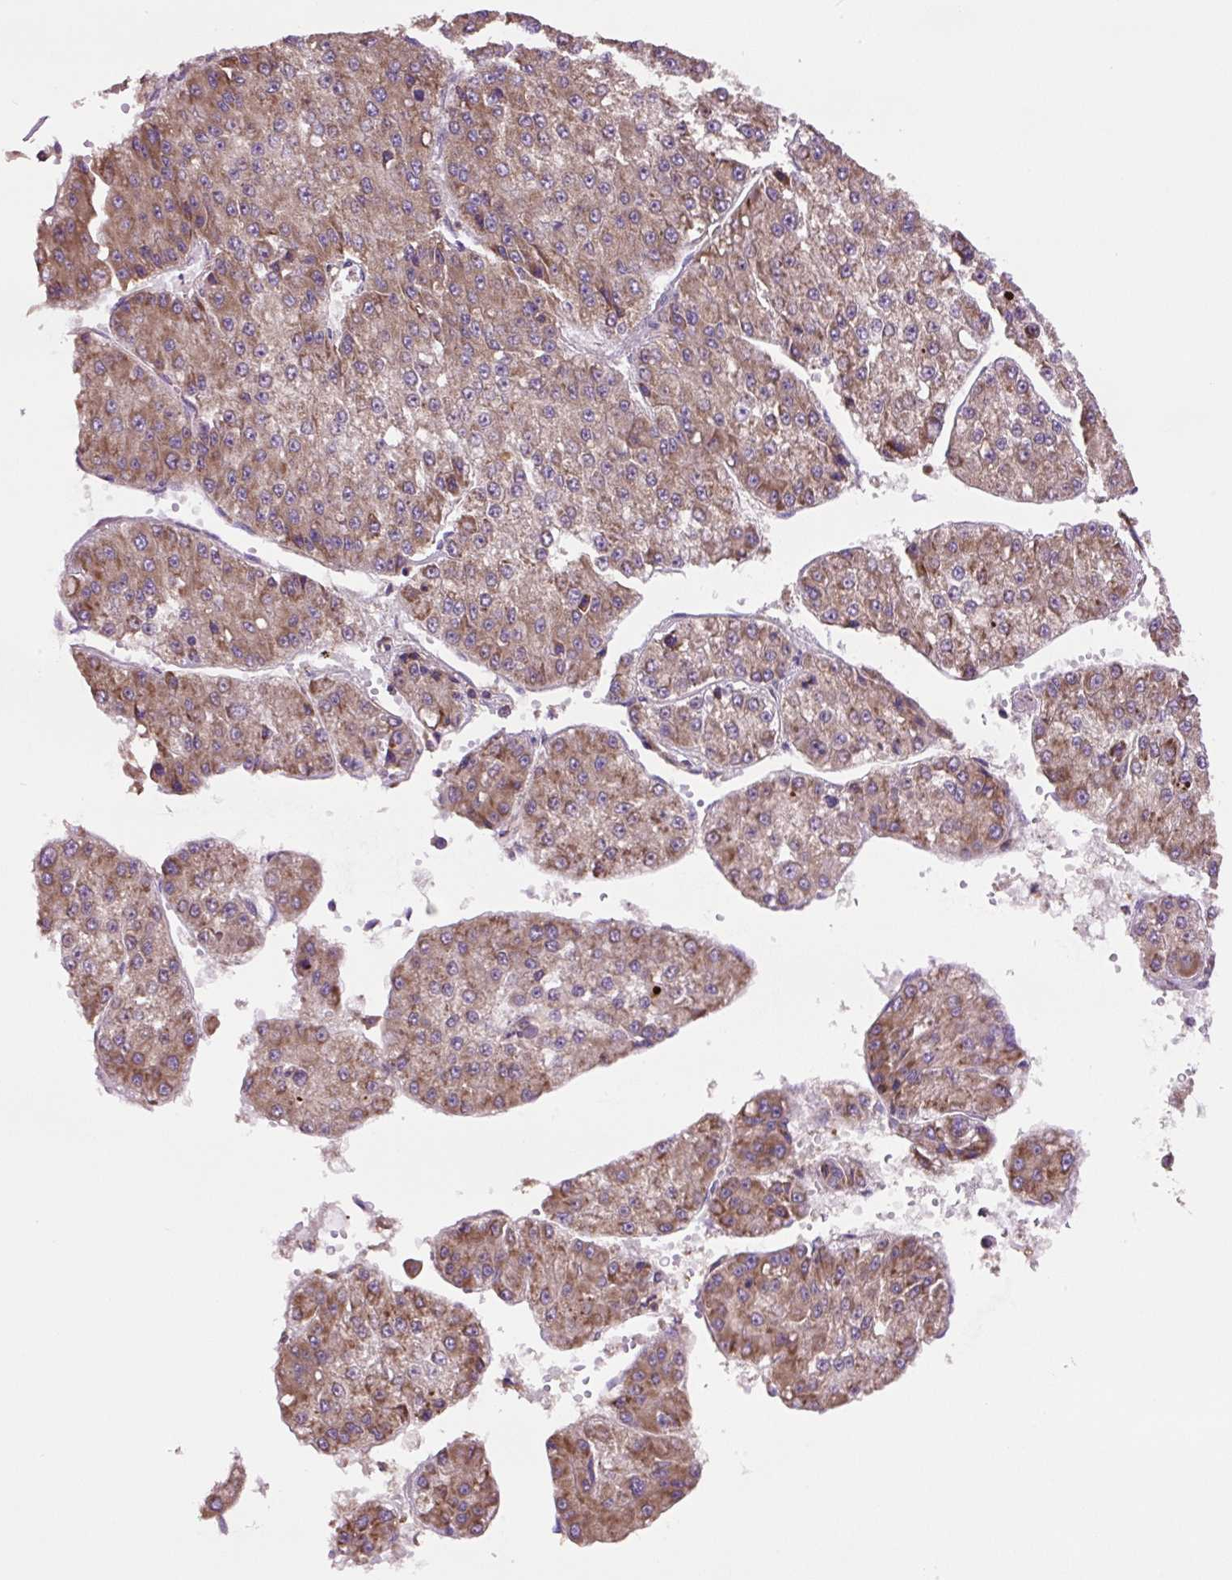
{"staining": {"intensity": "moderate", "quantity": ">75%", "location": "cytoplasmic/membranous"}, "tissue": "liver cancer", "cell_type": "Tumor cells", "image_type": "cancer", "snomed": [{"axis": "morphology", "description": "Carcinoma, Hepatocellular, NOS"}, {"axis": "topography", "description": "Liver"}], "caption": "An immunohistochemistry micrograph of tumor tissue is shown. Protein staining in brown shows moderate cytoplasmic/membranous positivity in liver hepatocellular carcinoma within tumor cells.", "gene": "RPS23", "patient": {"sex": "female", "age": 73}}